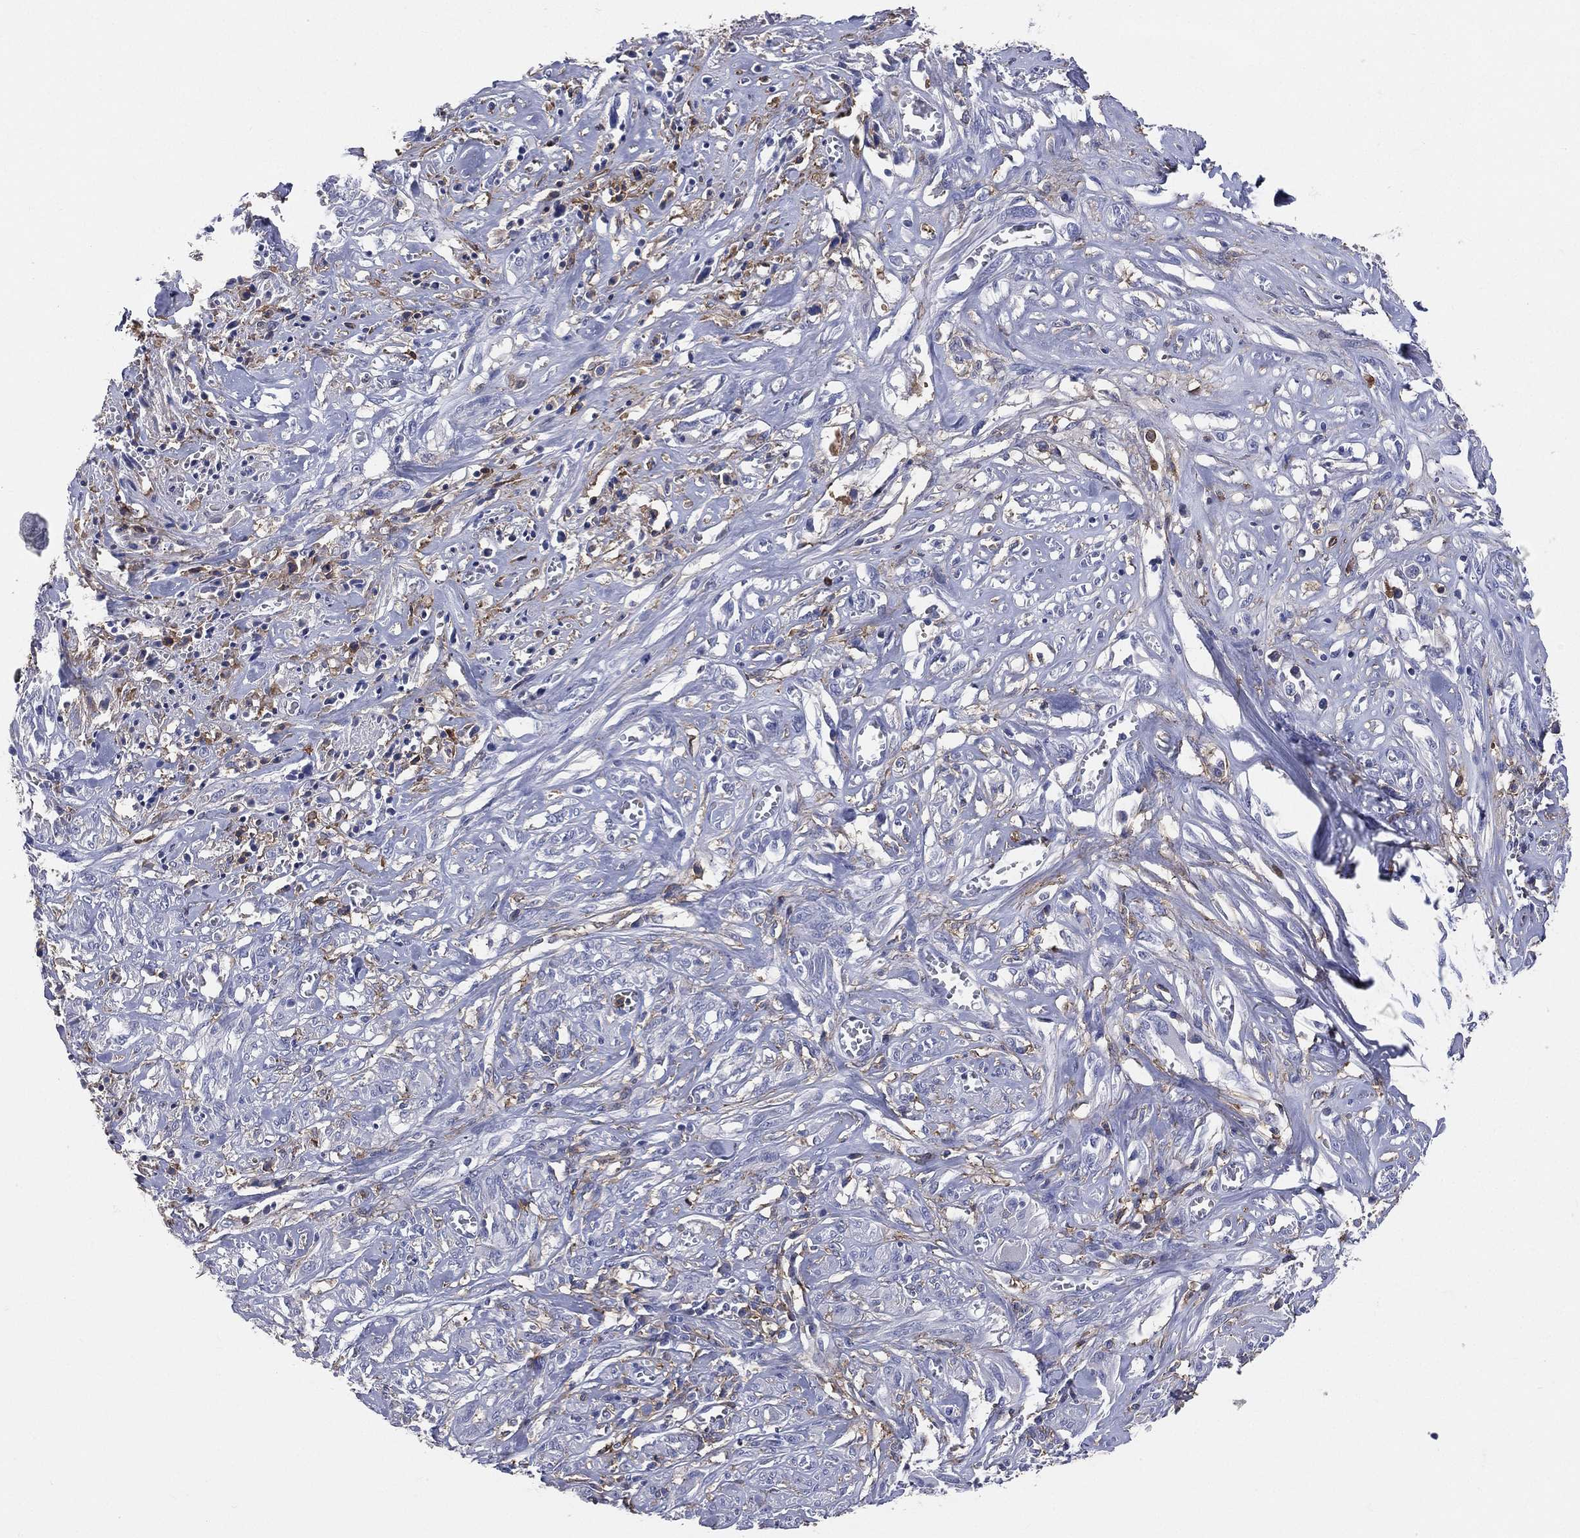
{"staining": {"intensity": "negative", "quantity": "none", "location": "none"}, "tissue": "melanoma", "cell_type": "Tumor cells", "image_type": "cancer", "snomed": [{"axis": "morphology", "description": "Malignant melanoma, NOS"}, {"axis": "topography", "description": "Skin"}], "caption": "IHC image of human melanoma stained for a protein (brown), which reveals no staining in tumor cells.", "gene": "CD33", "patient": {"sex": "female", "age": 91}}